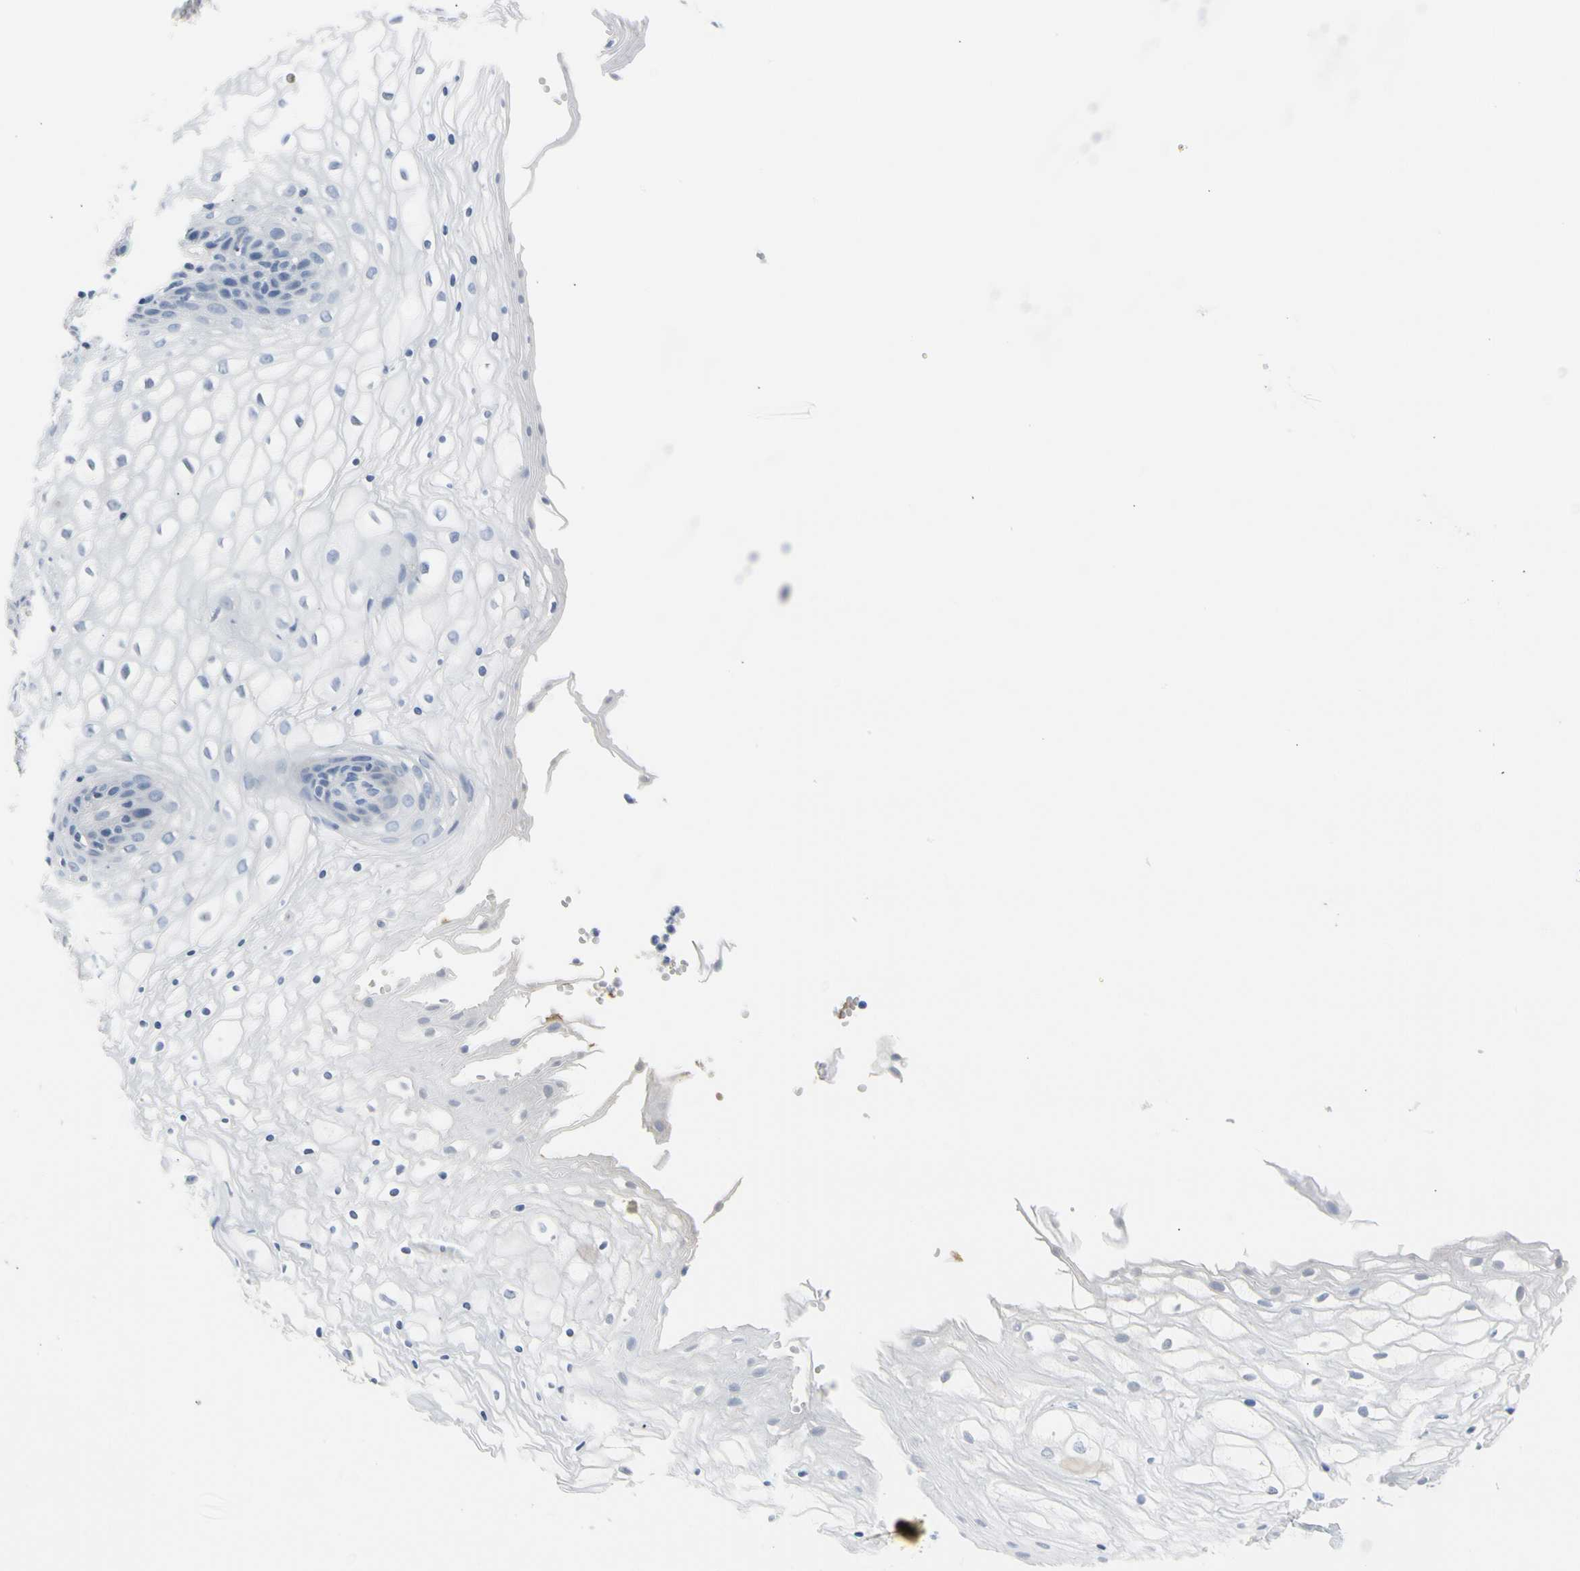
{"staining": {"intensity": "negative", "quantity": "none", "location": "none"}, "tissue": "vagina", "cell_type": "Squamous epithelial cells", "image_type": "normal", "snomed": [{"axis": "morphology", "description": "Normal tissue, NOS"}, {"axis": "topography", "description": "Vagina"}], "caption": "DAB immunohistochemical staining of benign vagina exhibits no significant positivity in squamous epithelial cells. (Brightfield microscopy of DAB immunohistochemistry (IHC) at high magnification).", "gene": "MARK1", "patient": {"sex": "female", "age": 34}}